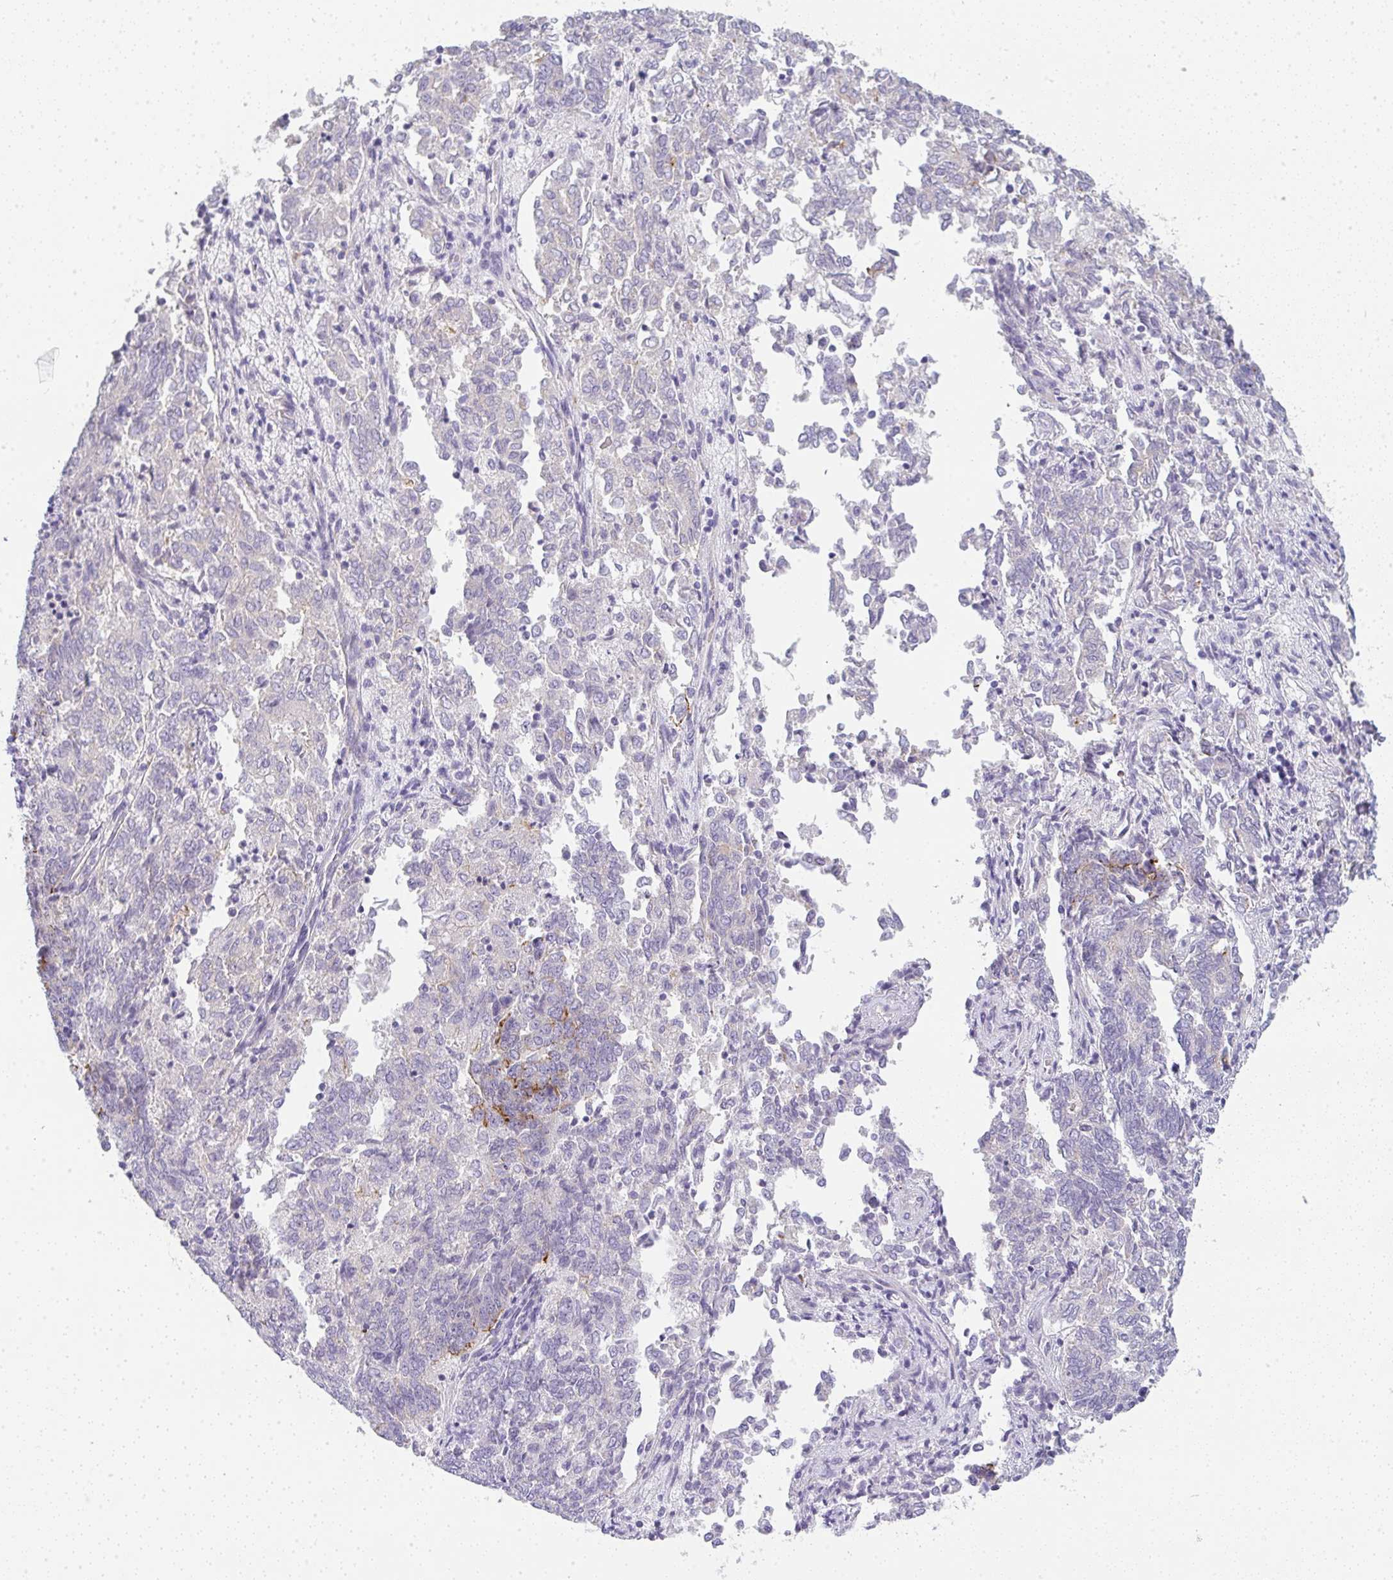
{"staining": {"intensity": "moderate", "quantity": "<25%", "location": "cytoplasmic/membranous"}, "tissue": "endometrial cancer", "cell_type": "Tumor cells", "image_type": "cancer", "snomed": [{"axis": "morphology", "description": "Adenocarcinoma, NOS"}, {"axis": "topography", "description": "Endometrium"}], "caption": "Immunohistochemical staining of human endometrial adenocarcinoma demonstrates moderate cytoplasmic/membranous protein positivity in approximately <25% of tumor cells.", "gene": "LPAR4", "patient": {"sex": "female", "age": 80}}